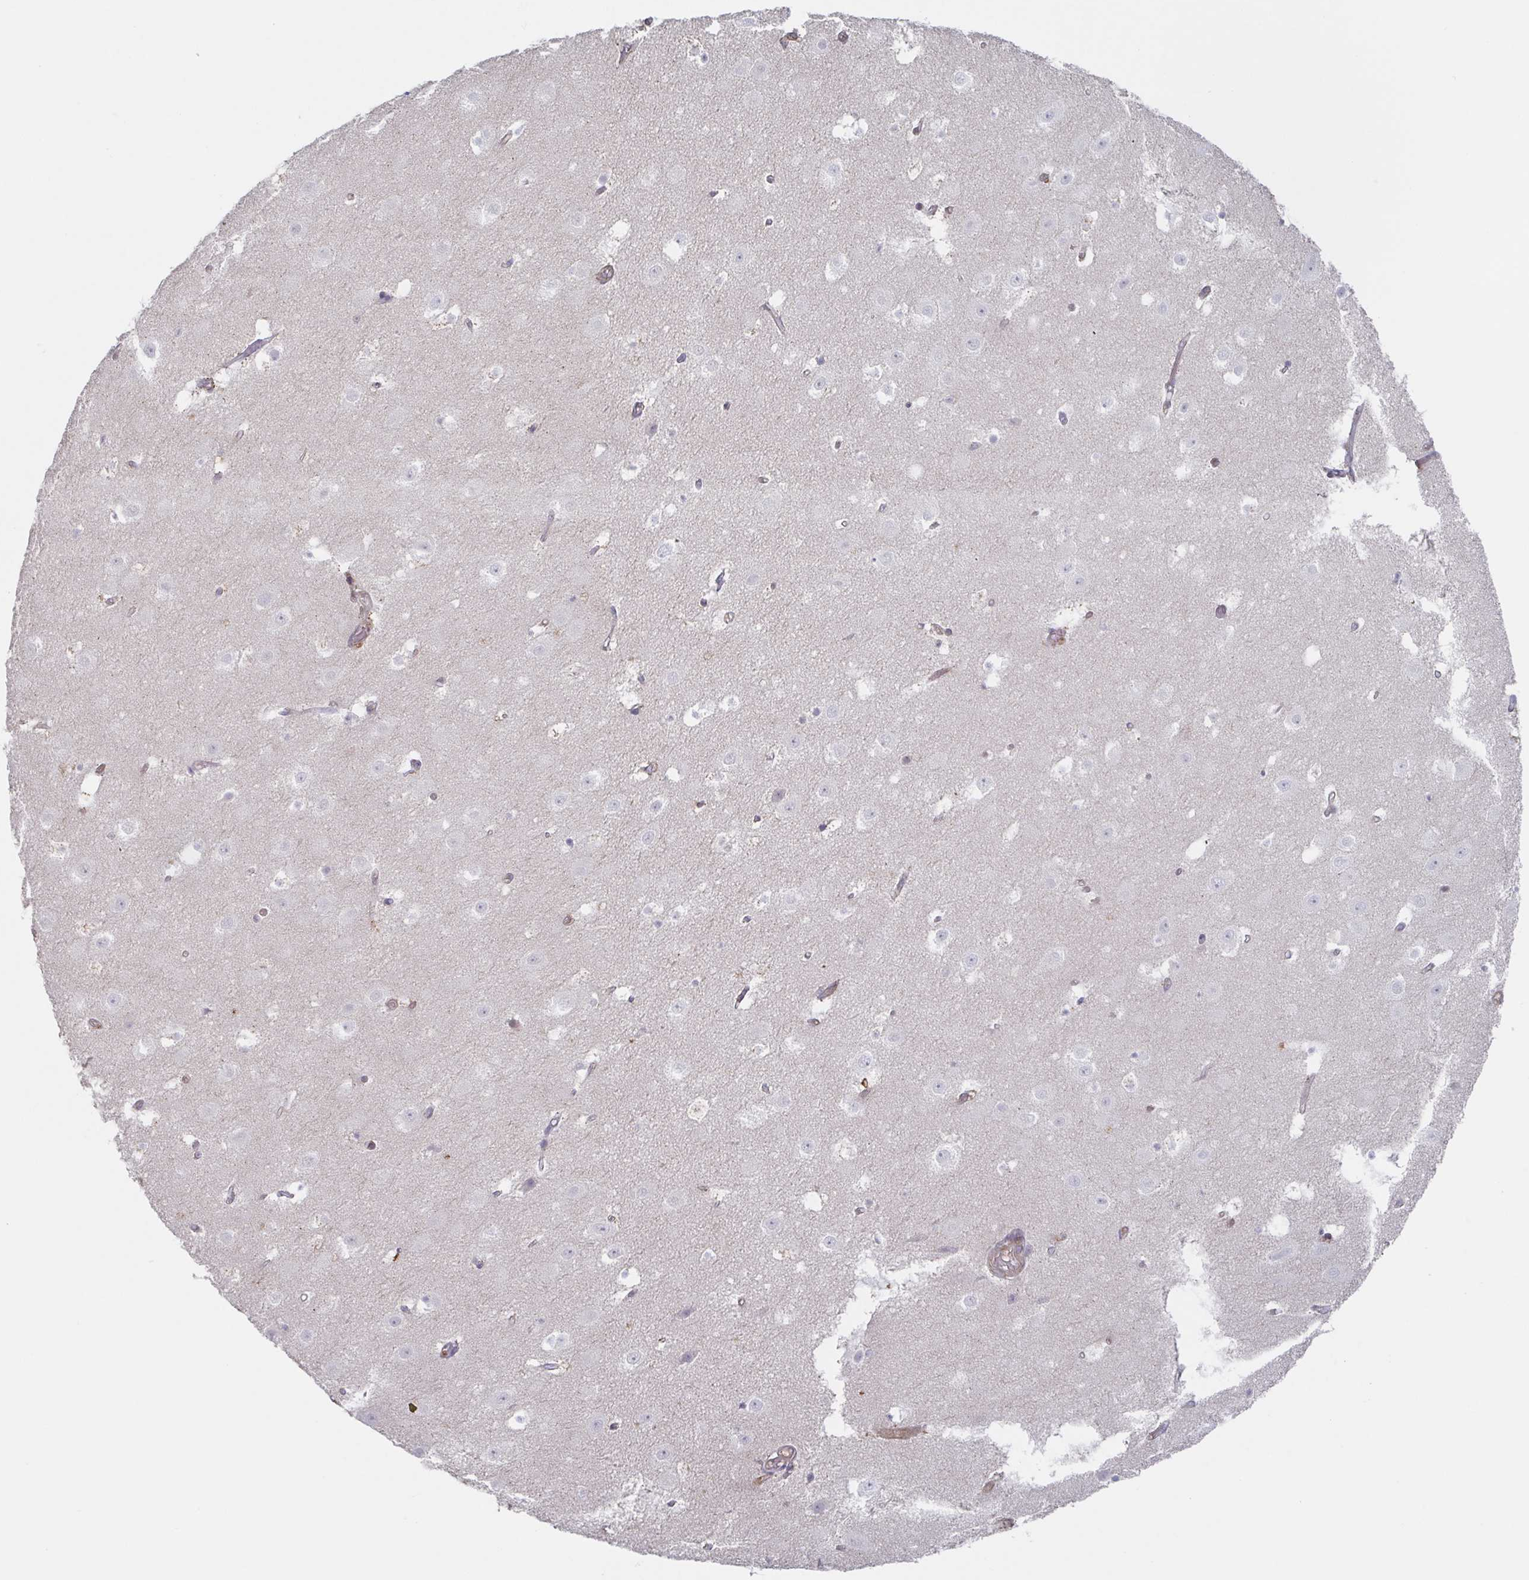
{"staining": {"intensity": "negative", "quantity": "none", "location": "none"}, "tissue": "hippocampus", "cell_type": "Glial cells", "image_type": "normal", "snomed": [{"axis": "morphology", "description": "Normal tissue, NOS"}, {"axis": "topography", "description": "Hippocampus"}], "caption": "Hippocampus was stained to show a protein in brown. There is no significant positivity in glial cells.", "gene": "AGFG2", "patient": {"sex": "female", "age": 52}}